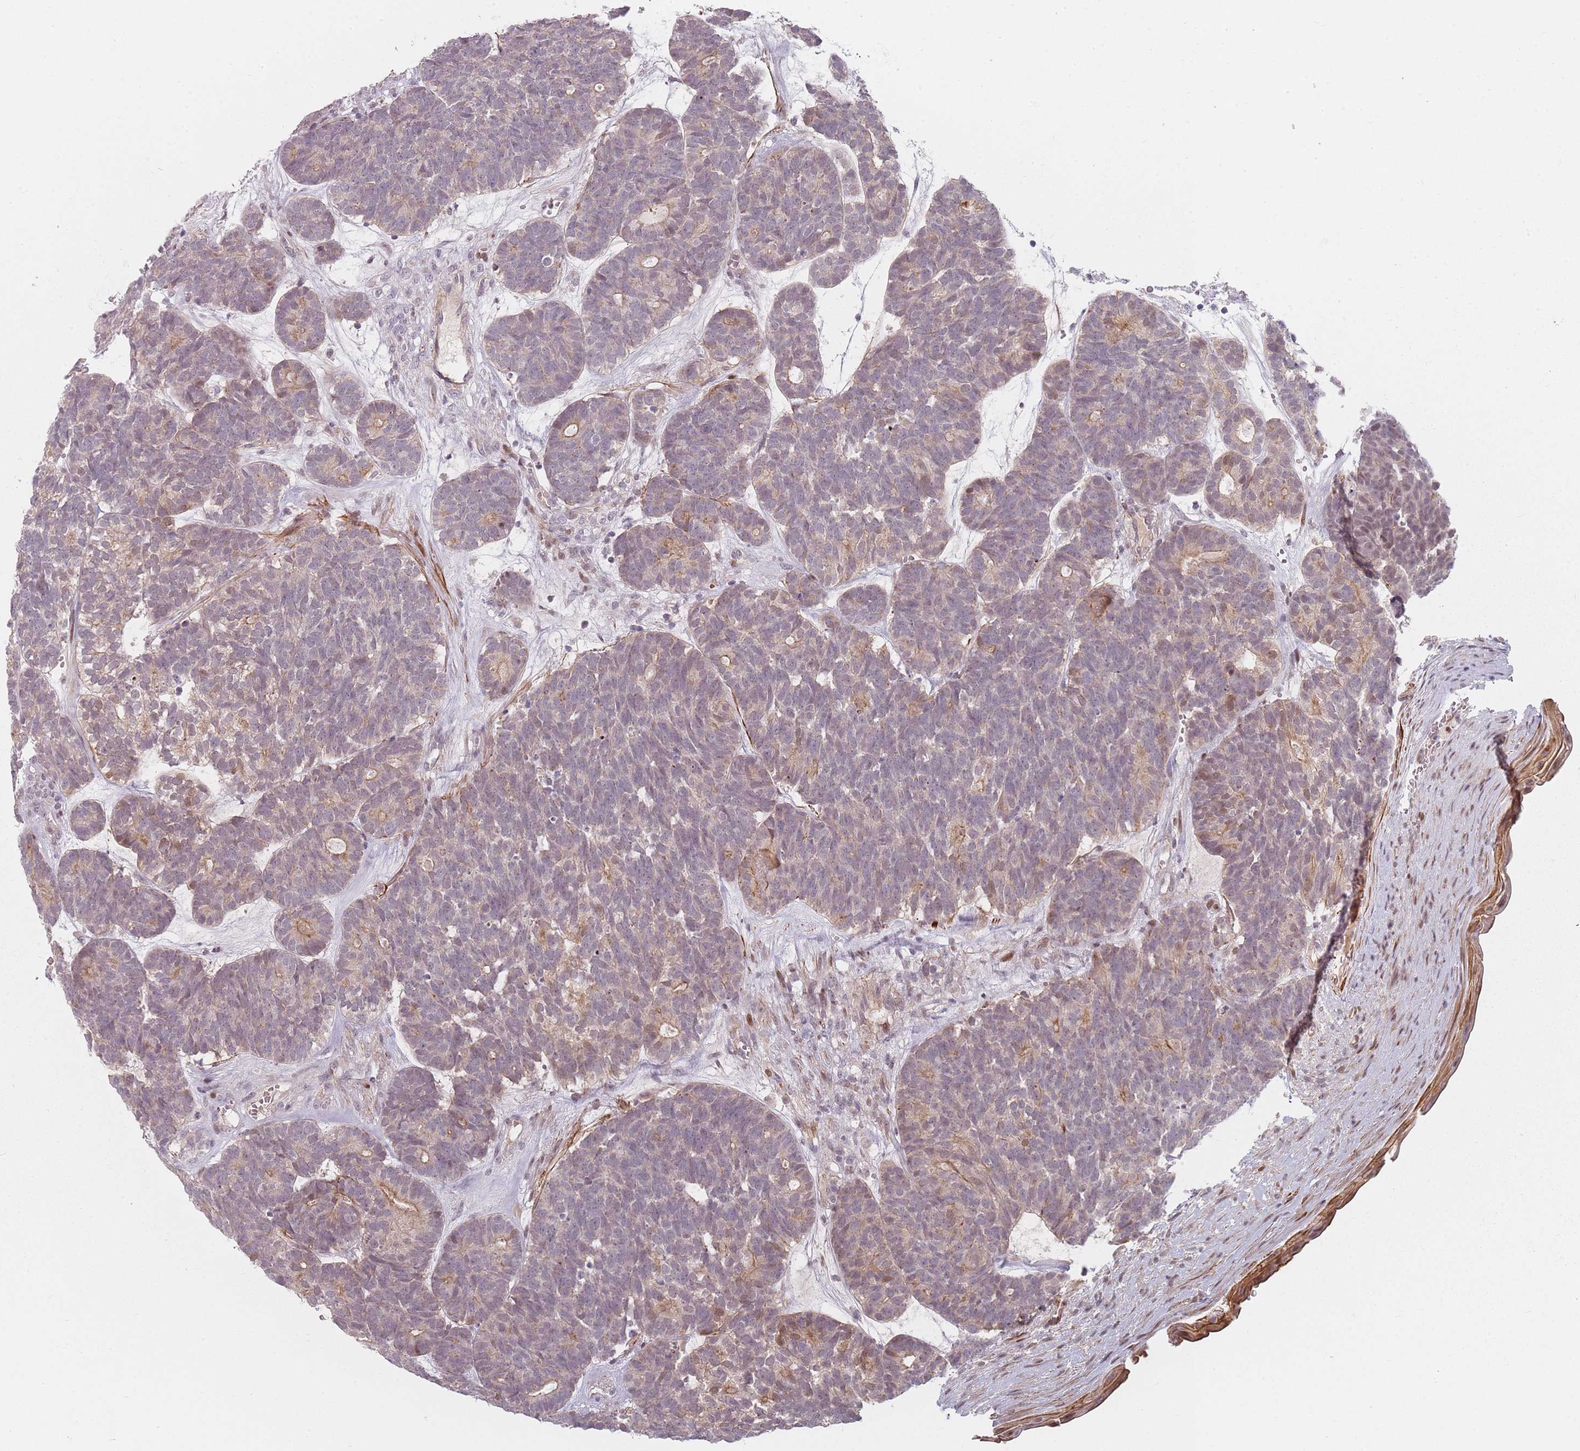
{"staining": {"intensity": "weak", "quantity": "<25%", "location": "cytoplasmic/membranous"}, "tissue": "head and neck cancer", "cell_type": "Tumor cells", "image_type": "cancer", "snomed": [{"axis": "morphology", "description": "Adenocarcinoma, NOS"}, {"axis": "topography", "description": "Head-Neck"}], "caption": "This is an immunohistochemistry (IHC) photomicrograph of head and neck cancer (adenocarcinoma). There is no staining in tumor cells.", "gene": "RPS6KA2", "patient": {"sex": "female", "age": 81}}